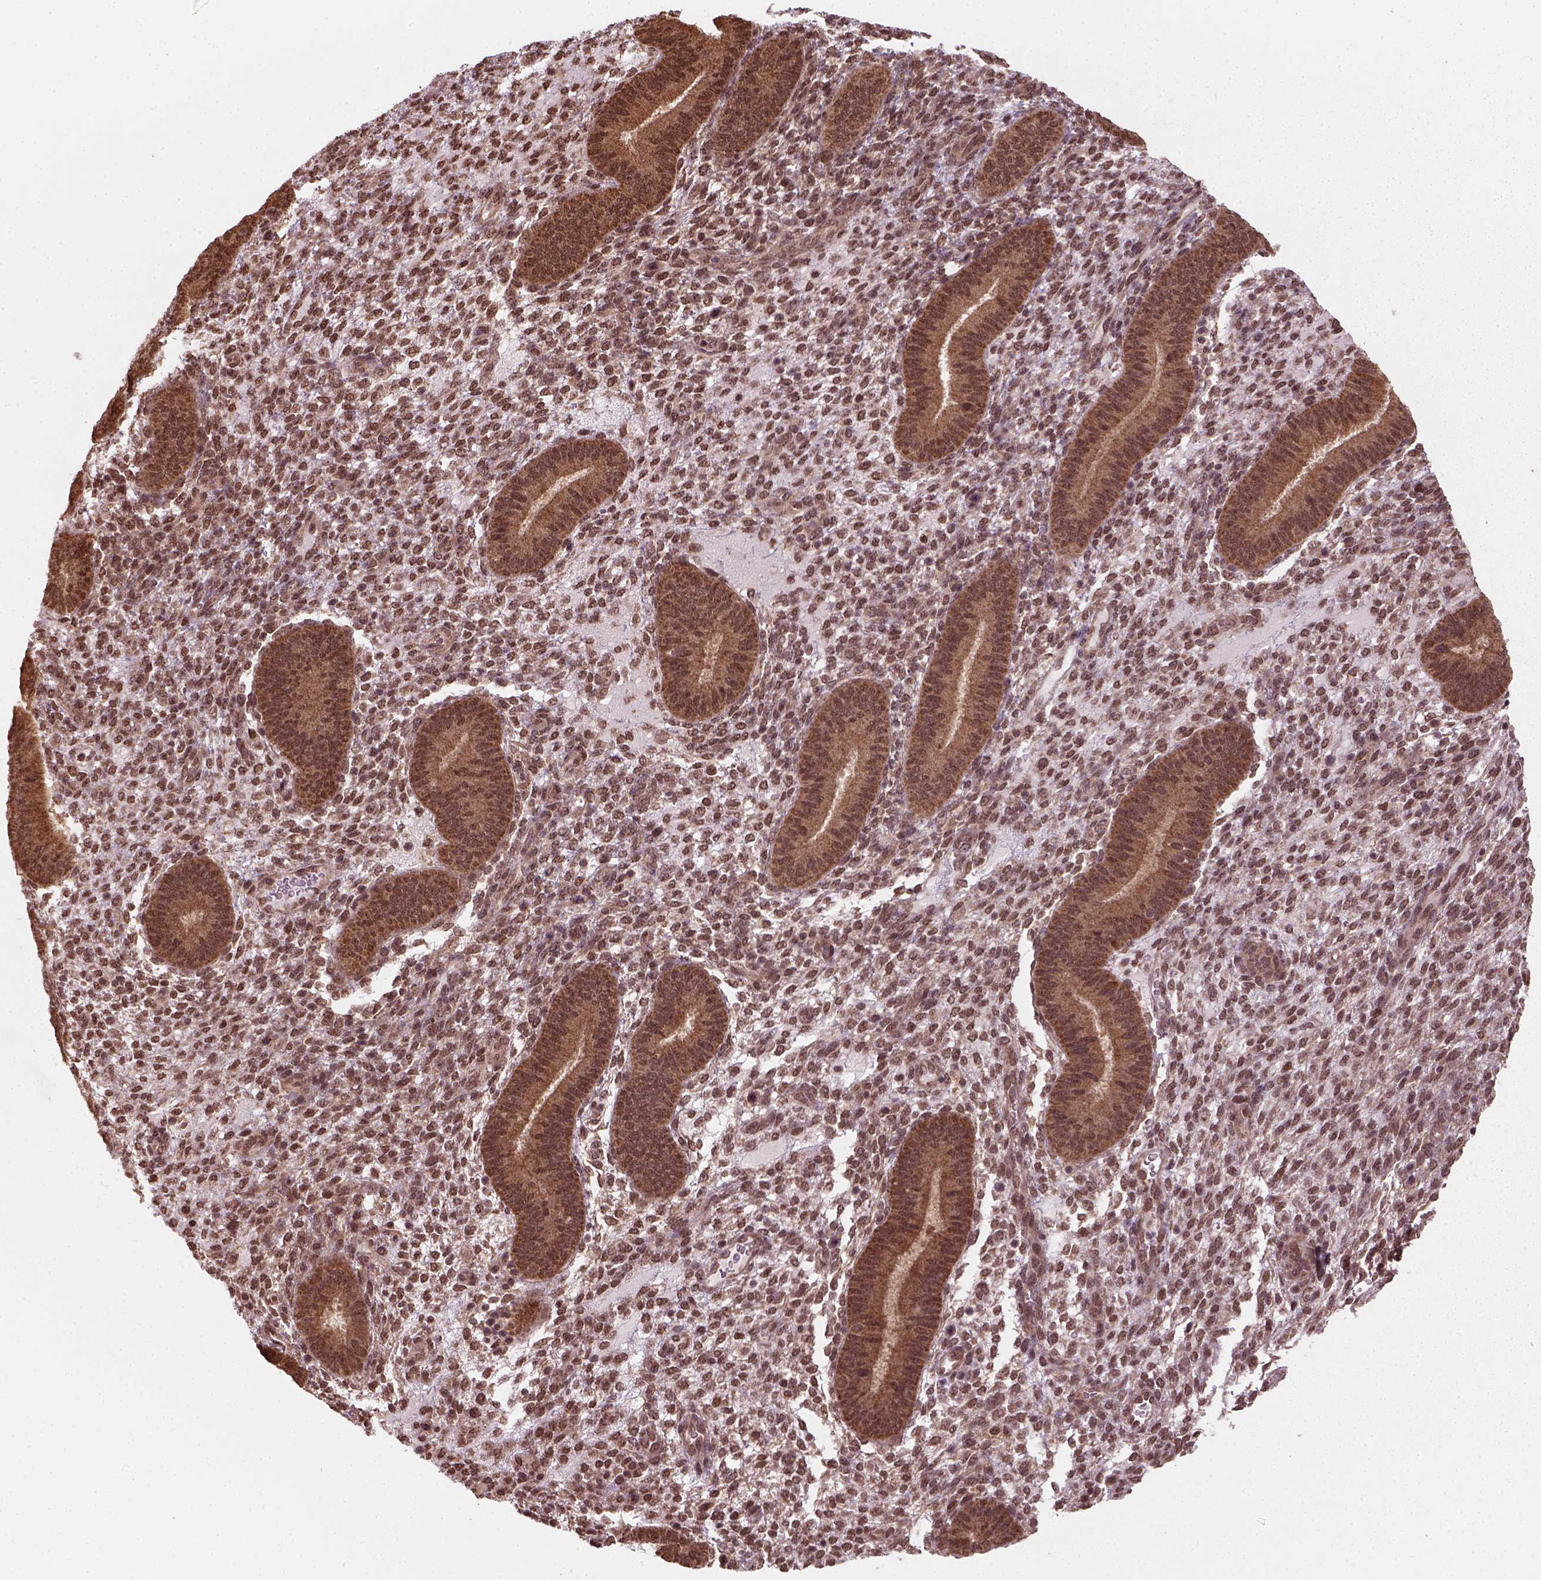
{"staining": {"intensity": "moderate", "quantity": ">75%", "location": "cytoplasmic/membranous,nuclear"}, "tissue": "endometrium", "cell_type": "Cells in endometrial stroma", "image_type": "normal", "snomed": [{"axis": "morphology", "description": "Normal tissue, NOS"}, {"axis": "topography", "description": "Endometrium"}], "caption": "Cells in endometrial stroma display medium levels of moderate cytoplasmic/membranous,nuclear positivity in approximately >75% of cells in unremarkable human endometrium.", "gene": "NUDT9", "patient": {"sex": "female", "age": 39}}